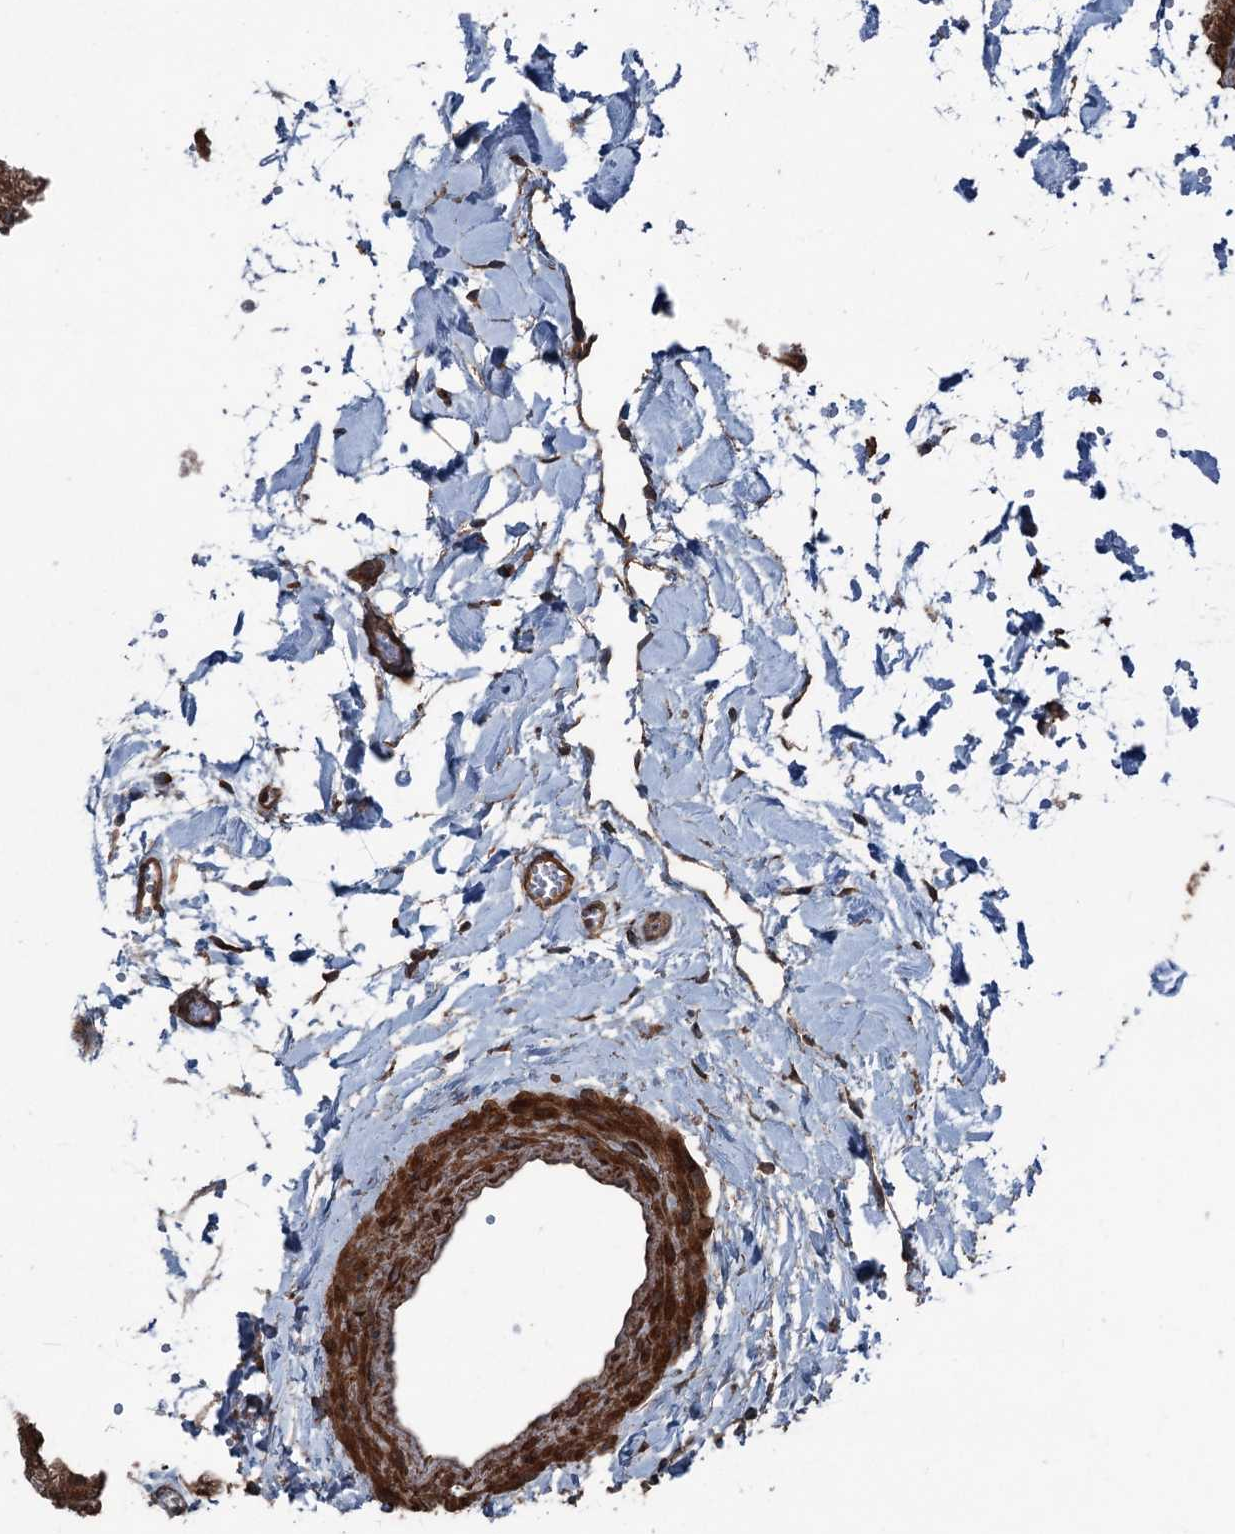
{"staining": {"intensity": "strong", "quantity": ">75%", "location": "cytoplasmic/membranous"}, "tissue": "gallbladder", "cell_type": "Glandular cells", "image_type": "normal", "snomed": [{"axis": "morphology", "description": "Normal tissue, NOS"}, {"axis": "topography", "description": "Gallbladder"}], "caption": "This image demonstrates immunohistochemistry (IHC) staining of unremarkable gallbladder, with high strong cytoplasmic/membranous expression in about >75% of glandular cells.", "gene": "RNF214", "patient": {"sex": "male", "age": 55}}